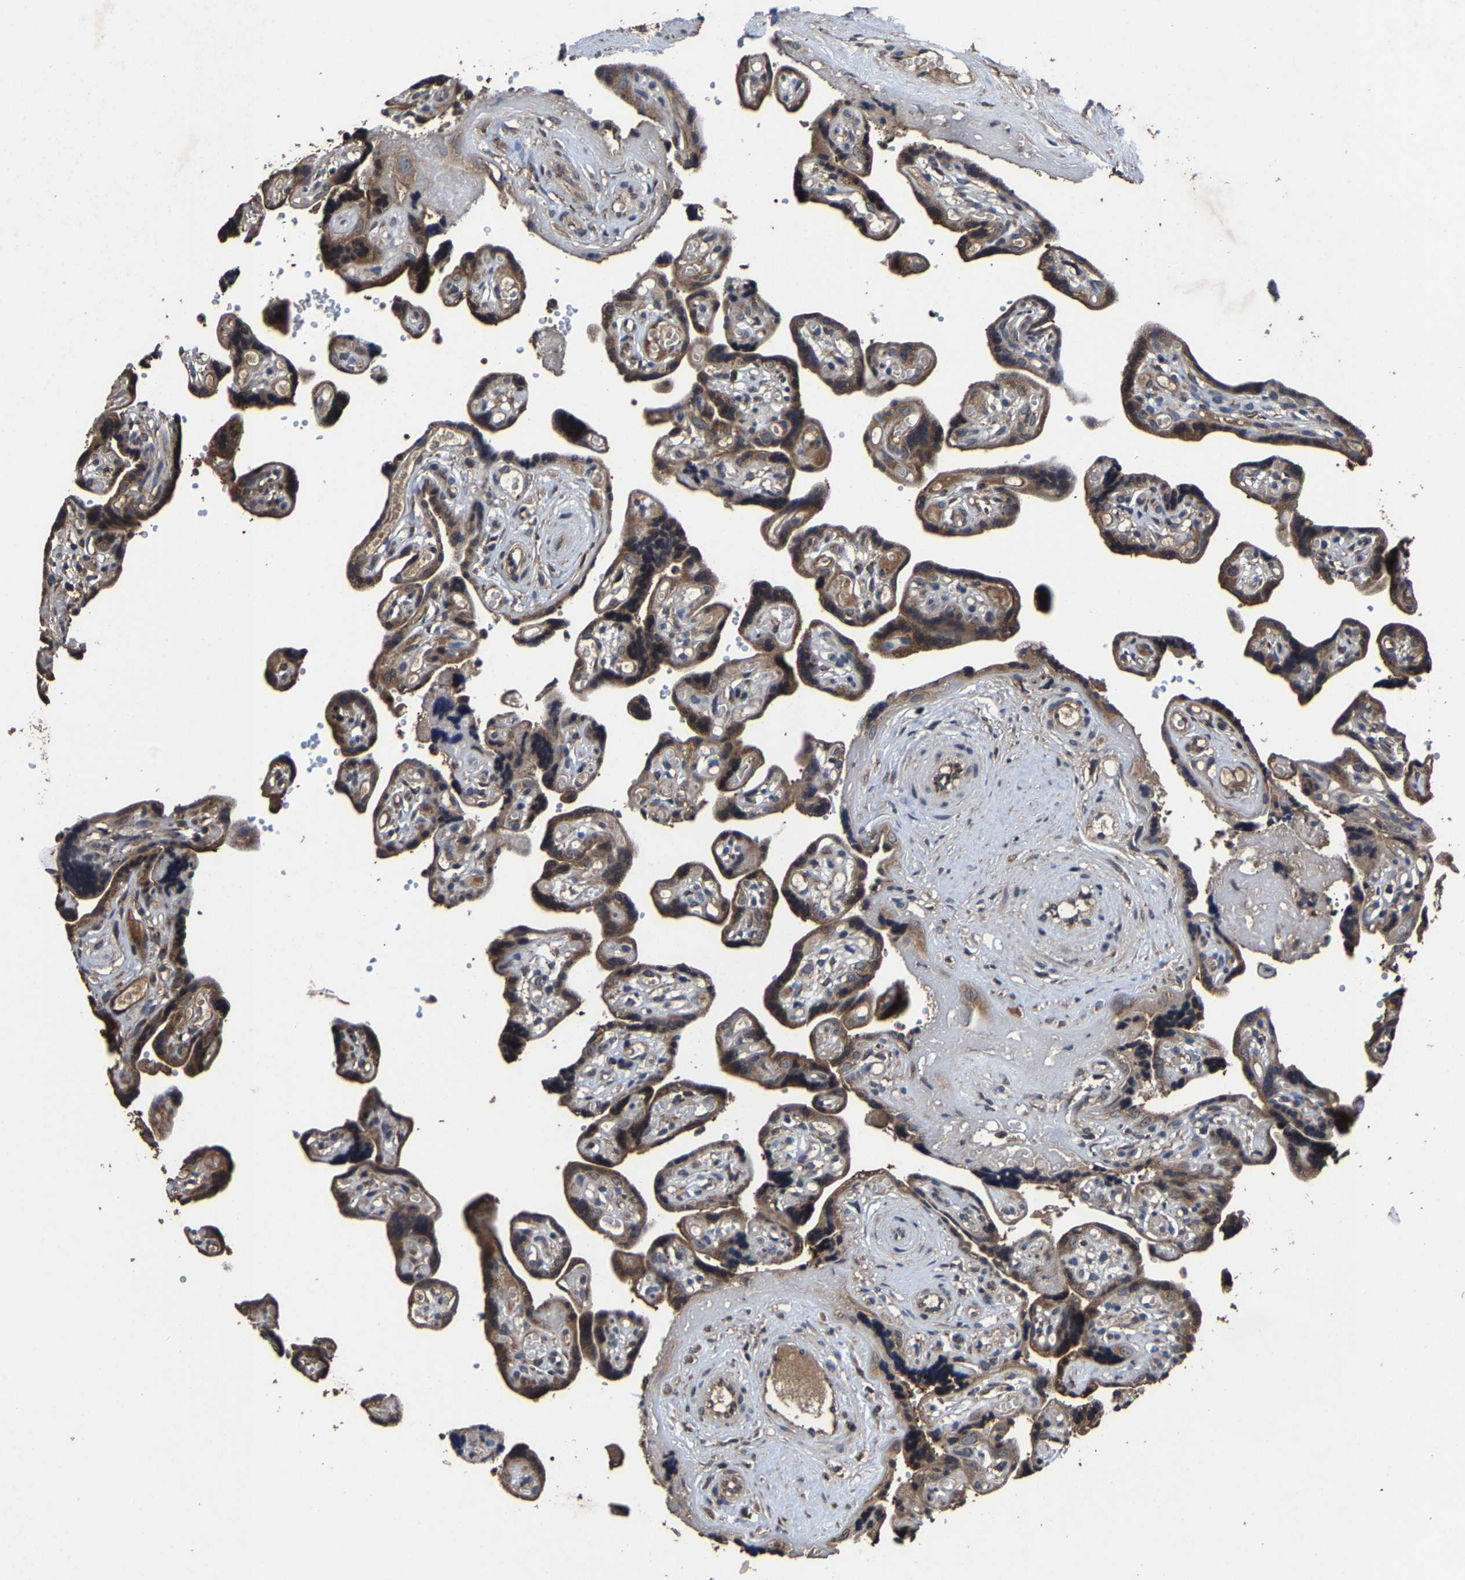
{"staining": {"intensity": "moderate", "quantity": ">75%", "location": "cytoplasmic/membranous"}, "tissue": "placenta", "cell_type": "Decidual cells", "image_type": "normal", "snomed": [{"axis": "morphology", "description": "Normal tissue, NOS"}, {"axis": "topography", "description": "Placenta"}], "caption": "Normal placenta reveals moderate cytoplasmic/membranous staining in about >75% of decidual cells.", "gene": "EBAG9", "patient": {"sex": "female", "age": 30}}